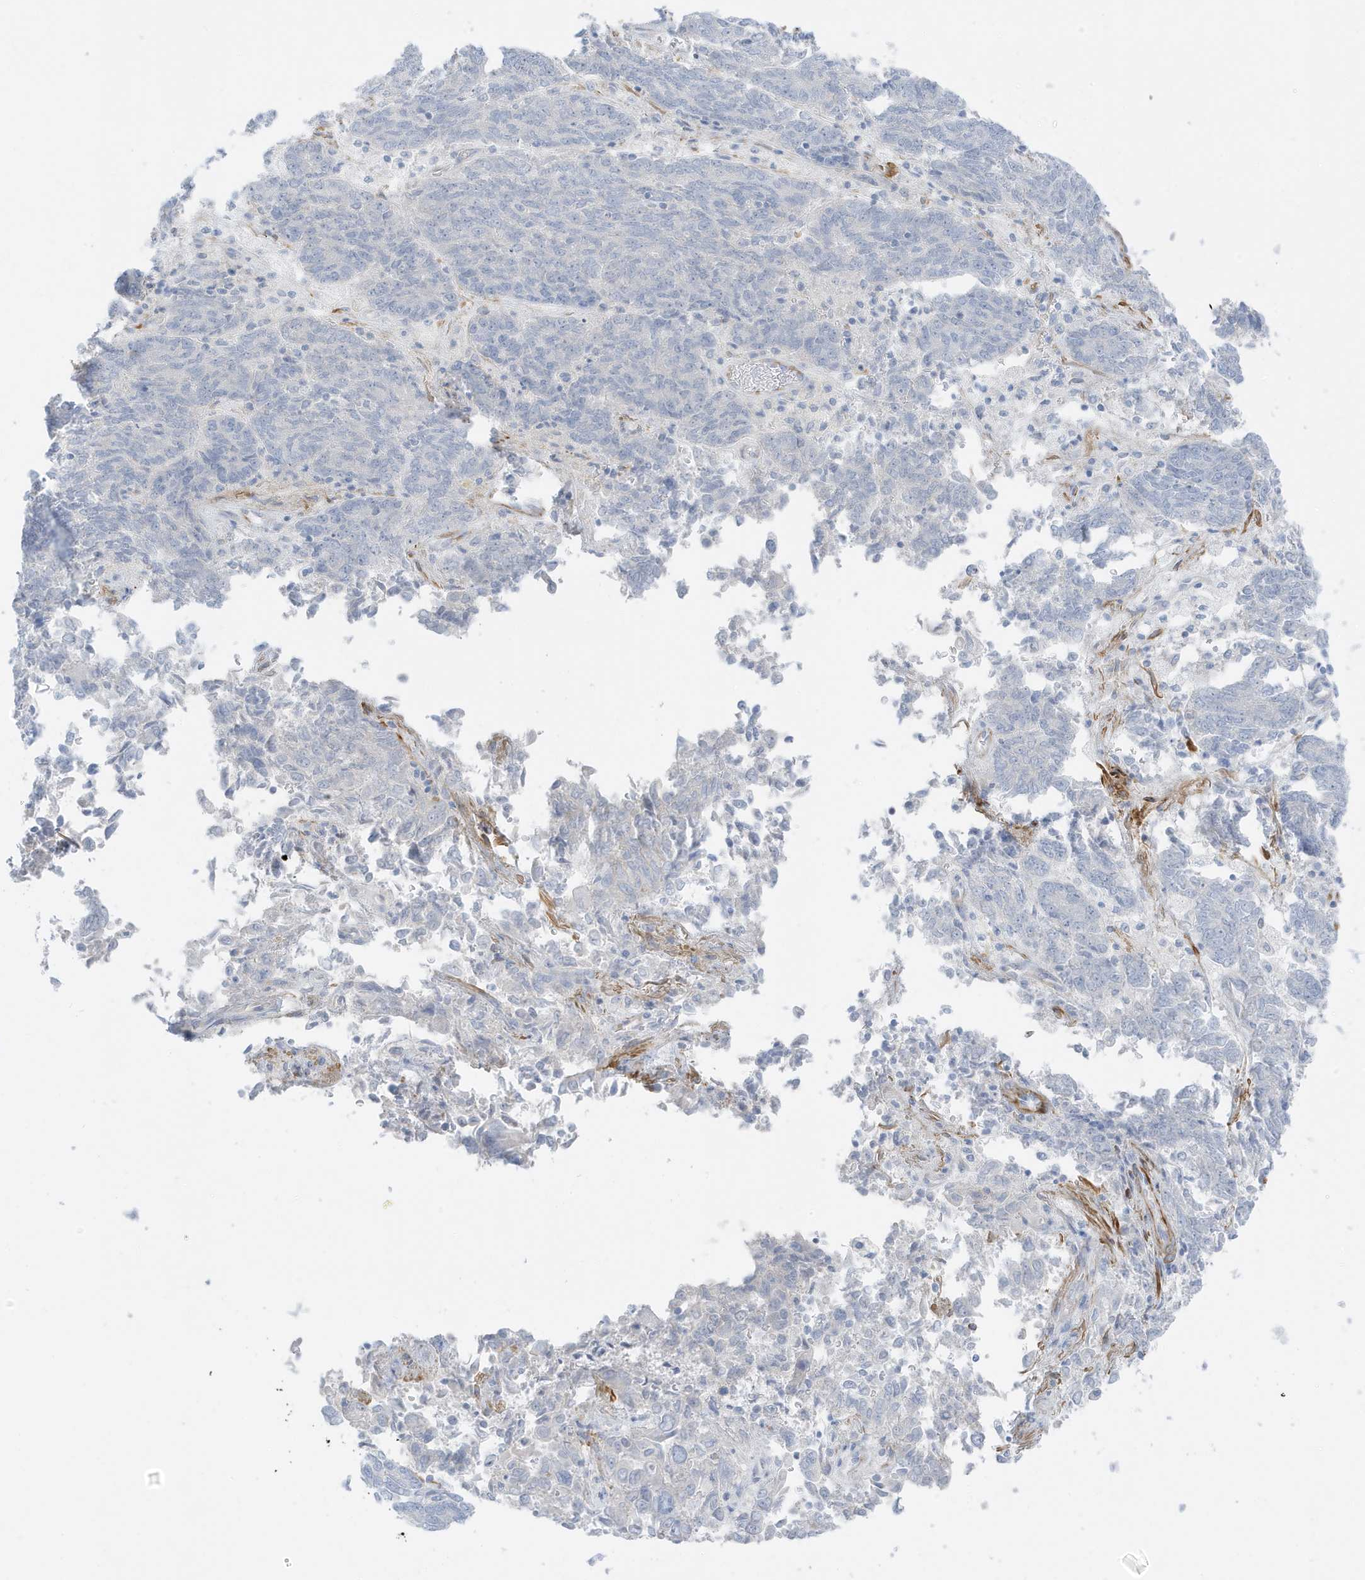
{"staining": {"intensity": "negative", "quantity": "none", "location": "none"}, "tissue": "endometrial cancer", "cell_type": "Tumor cells", "image_type": "cancer", "snomed": [{"axis": "morphology", "description": "Adenocarcinoma, NOS"}, {"axis": "topography", "description": "Endometrium"}], "caption": "Histopathology image shows no protein expression in tumor cells of adenocarcinoma (endometrial) tissue. (DAB immunohistochemistry (IHC) visualized using brightfield microscopy, high magnification).", "gene": "SLC22A13", "patient": {"sex": "female", "age": 80}}